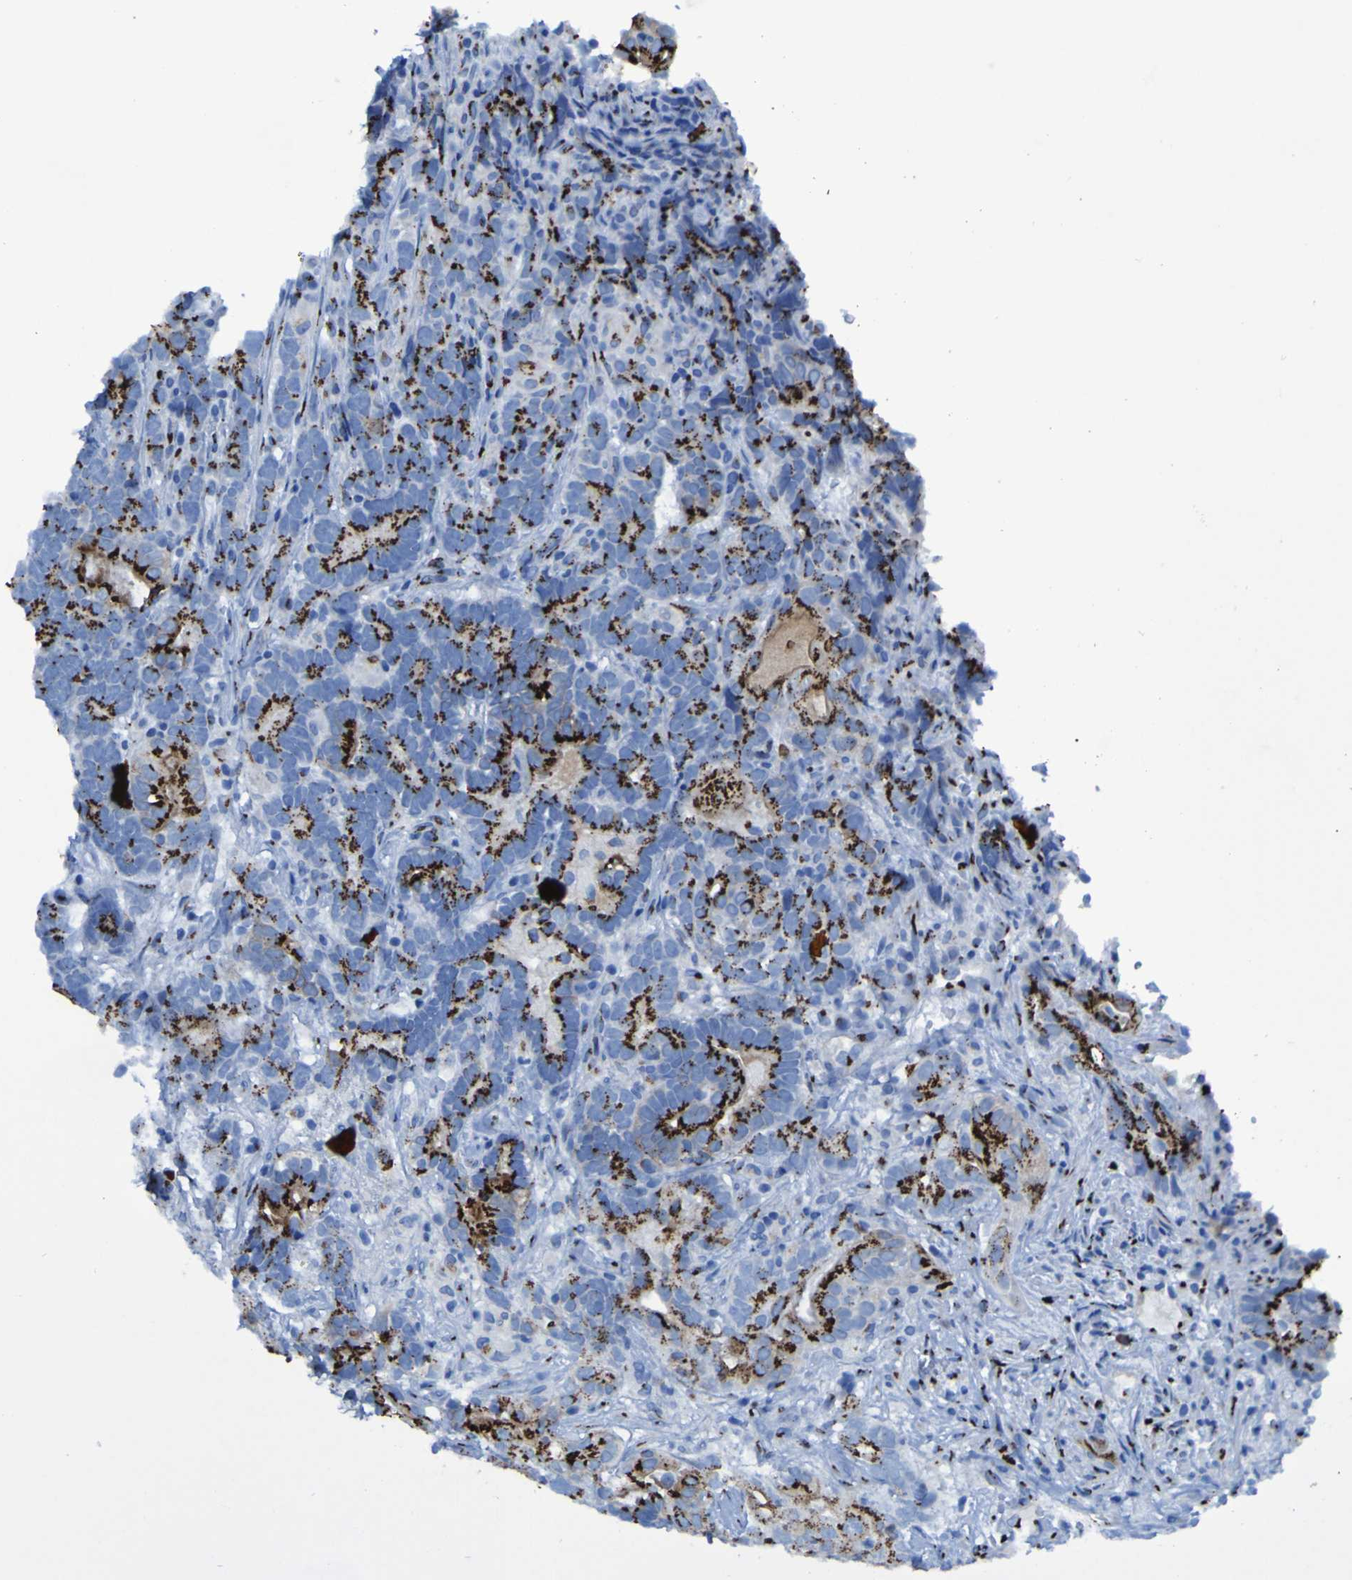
{"staining": {"intensity": "strong", "quantity": ">75%", "location": "cytoplasmic/membranous"}, "tissue": "testis cancer", "cell_type": "Tumor cells", "image_type": "cancer", "snomed": [{"axis": "morphology", "description": "Carcinoma, Embryonal, NOS"}, {"axis": "topography", "description": "Testis"}], "caption": "Tumor cells exhibit high levels of strong cytoplasmic/membranous positivity in about >75% of cells in testis cancer (embryonal carcinoma).", "gene": "GOLM1", "patient": {"sex": "male", "age": 26}}